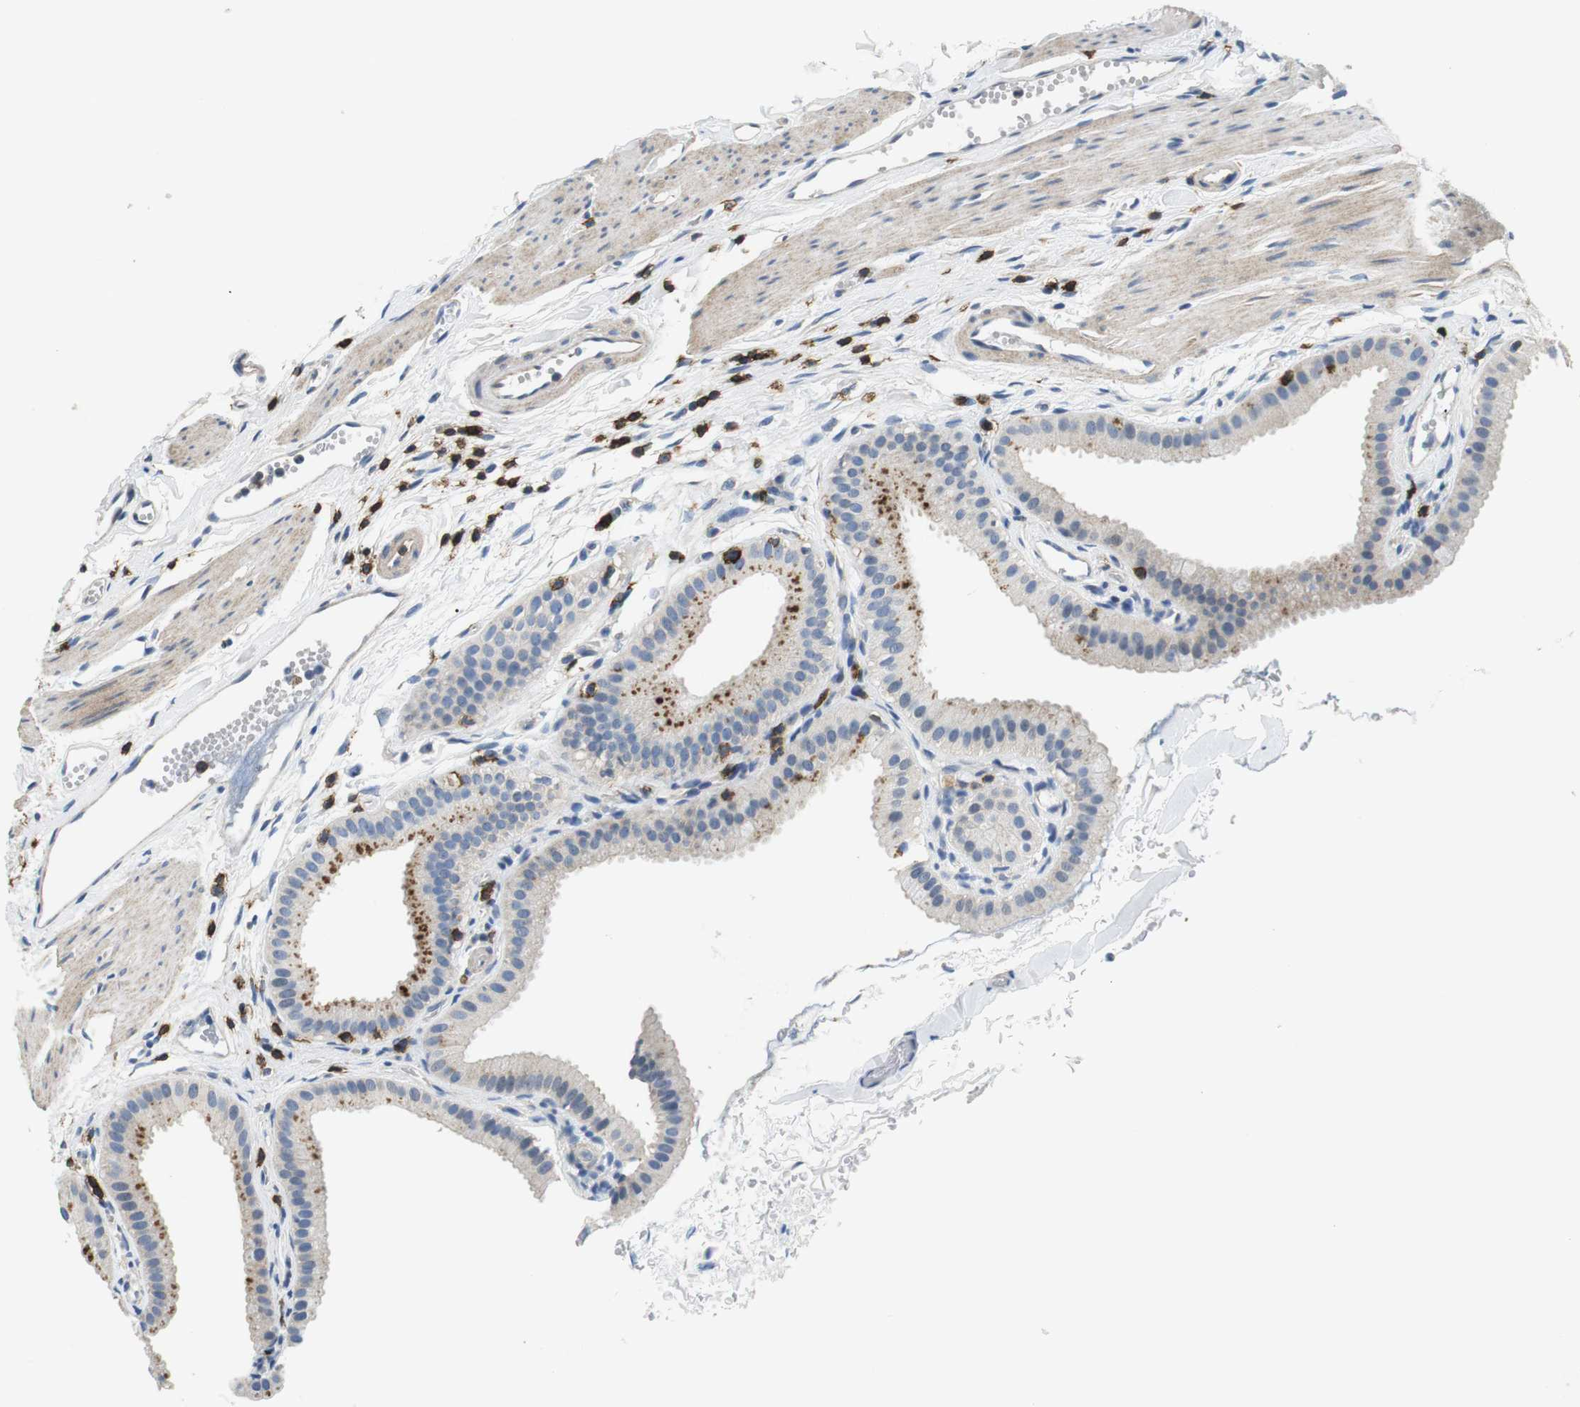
{"staining": {"intensity": "moderate", "quantity": "<25%", "location": "cytoplasmic/membranous"}, "tissue": "gallbladder", "cell_type": "Glandular cells", "image_type": "normal", "snomed": [{"axis": "morphology", "description": "Normal tissue, NOS"}, {"axis": "topography", "description": "Gallbladder"}], "caption": "Human gallbladder stained for a protein (brown) displays moderate cytoplasmic/membranous positive positivity in about <25% of glandular cells.", "gene": "CD6", "patient": {"sex": "female", "age": 64}}